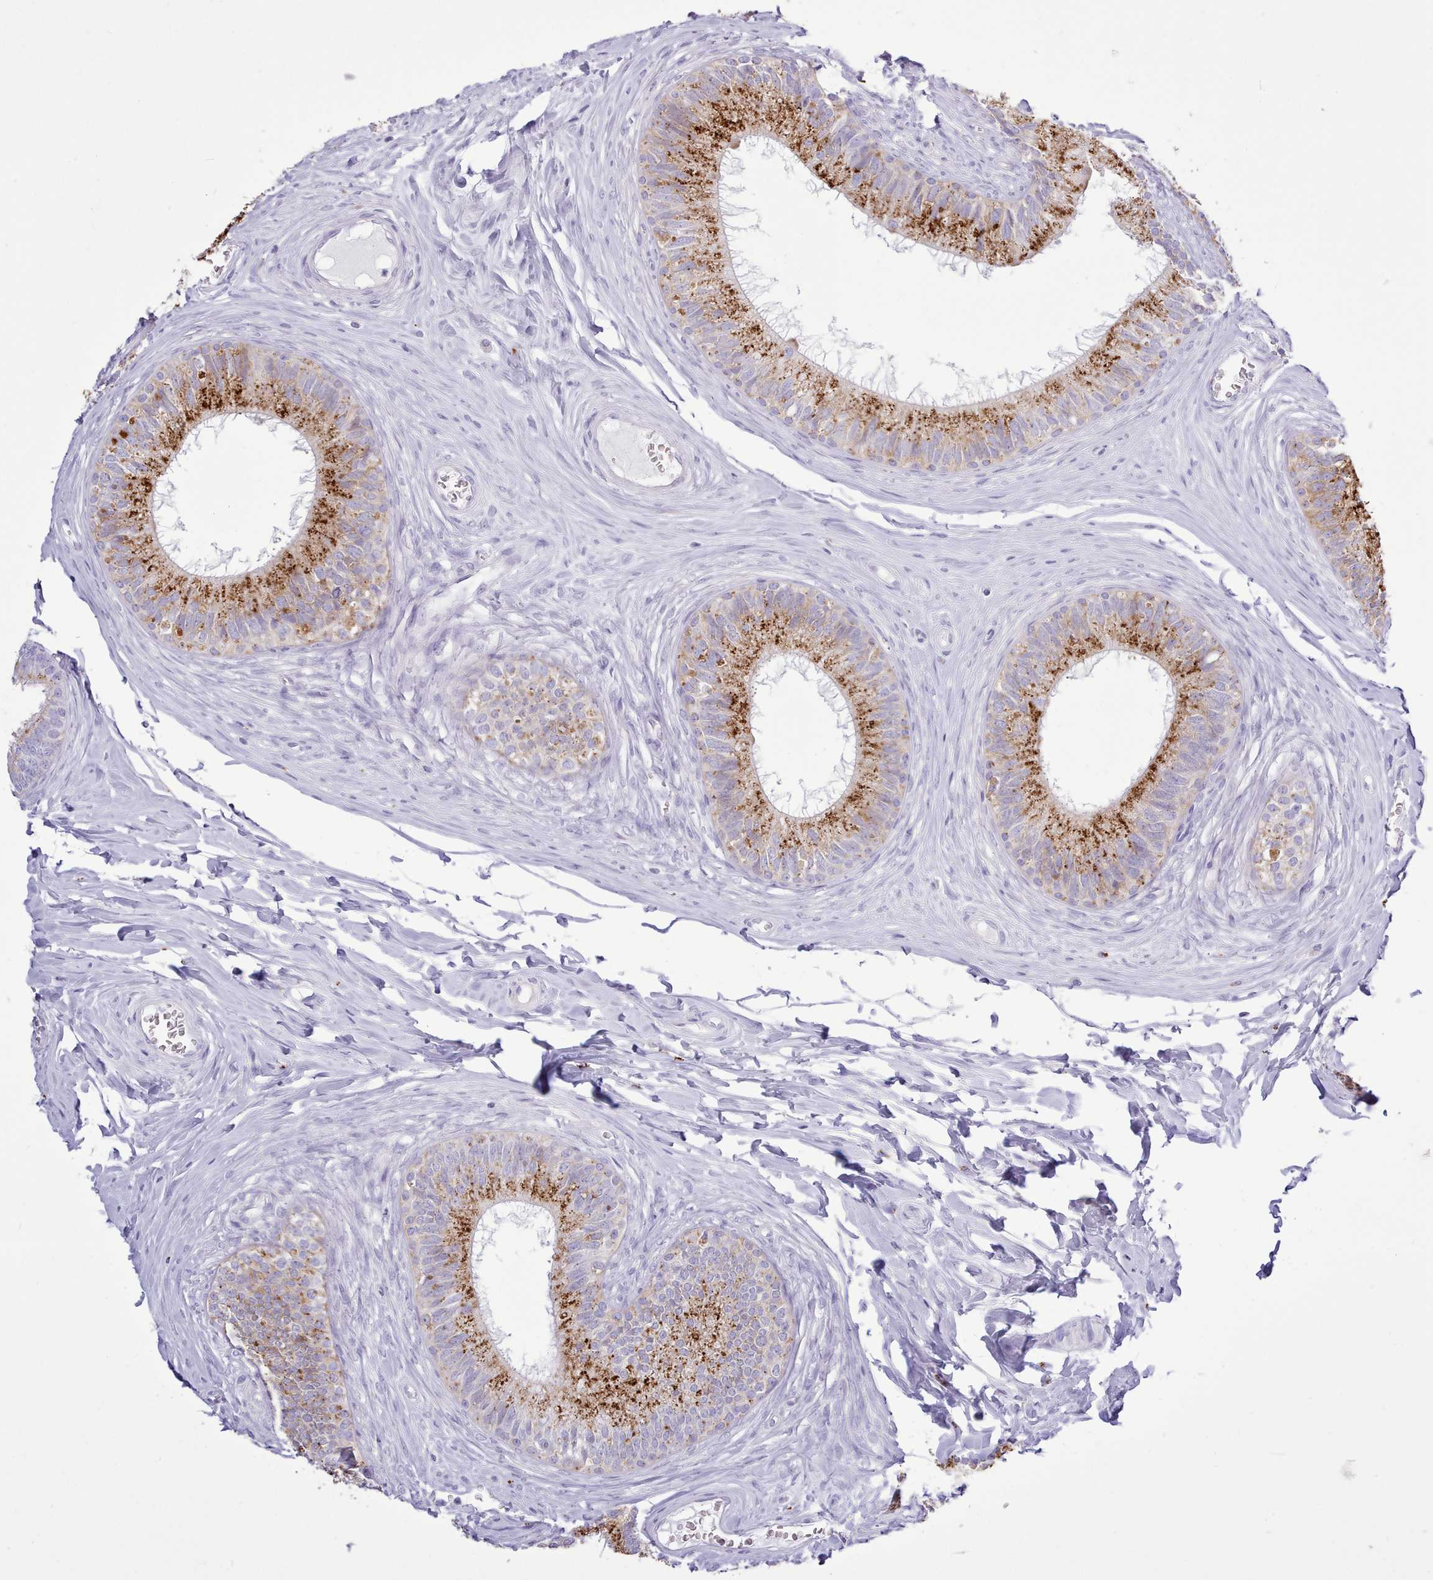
{"staining": {"intensity": "strong", "quantity": "25%-75%", "location": "cytoplasmic/membranous"}, "tissue": "epididymis", "cell_type": "Glandular cells", "image_type": "normal", "snomed": [{"axis": "morphology", "description": "Normal tissue, NOS"}, {"axis": "topography", "description": "Epididymis"}], "caption": "Immunohistochemistry staining of benign epididymis, which displays high levels of strong cytoplasmic/membranous staining in approximately 25%-75% of glandular cells indicating strong cytoplasmic/membranous protein expression. The staining was performed using DAB (3,3'-diaminobenzidine) (brown) for protein detection and nuclei were counterstained in hematoxylin (blue).", "gene": "SRD5A1", "patient": {"sex": "male", "age": 33}}